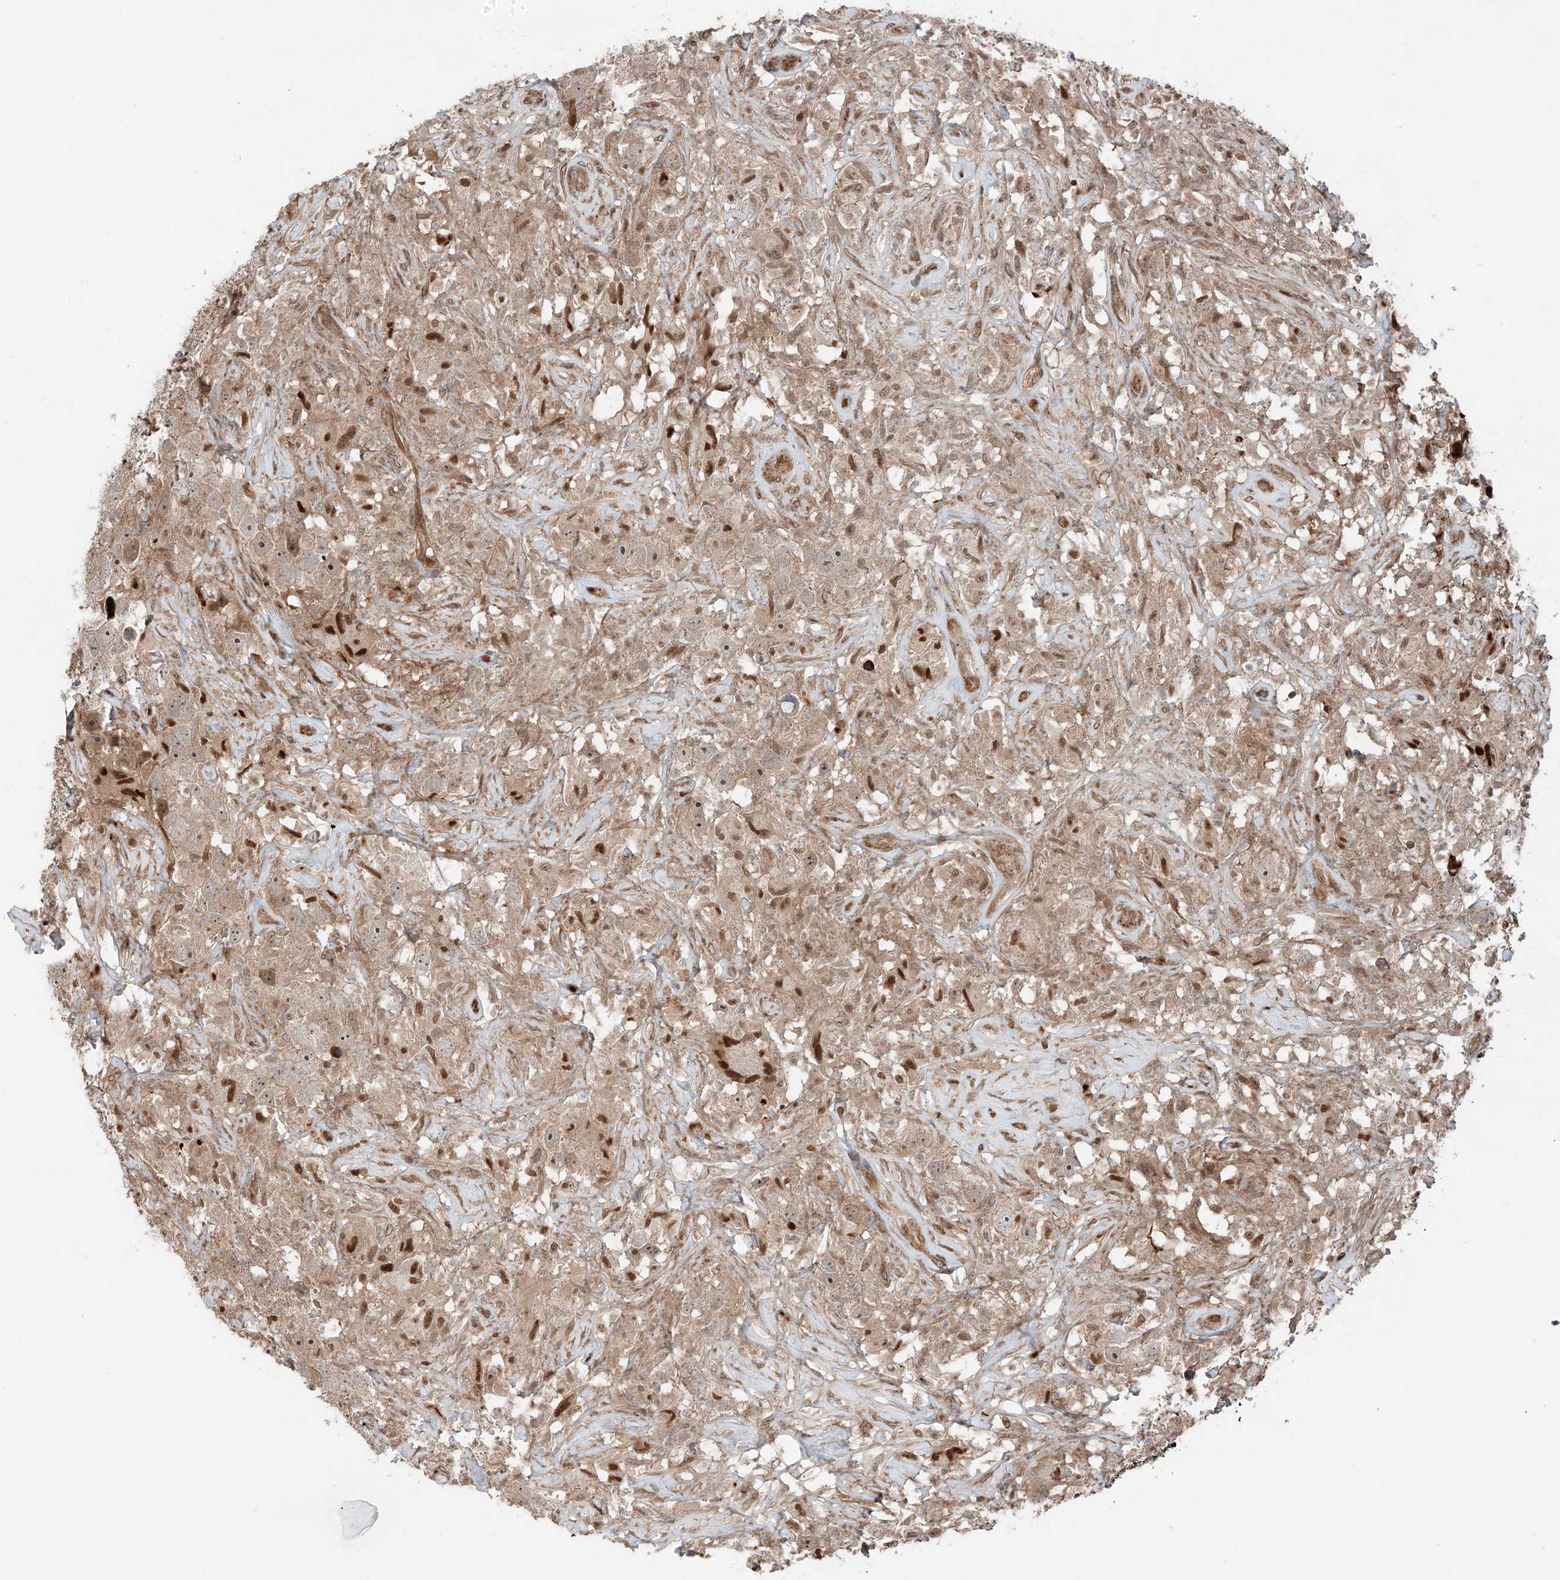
{"staining": {"intensity": "moderate", "quantity": ">75%", "location": "cytoplasmic/membranous"}, "tissue": "testis cancer", "cell_type": "Tumor cells", "image_type": "cancer", "snomed": [{"axis": "morphology", "description": "Seminoma, NOS"}, {"axis": "topography", "description": "Testis"}], "caption": "Tumor cells demonstrate moderate cytoplasmic/membranous expression in approximately >75% of cells in testis seminoma. (DAB (3,3'-diaminobenzidine) IHC, brown staining for protein, blue staining for nuclei).", "gene": "CEP162", "patient": {"sex": "male", "age": 49}}